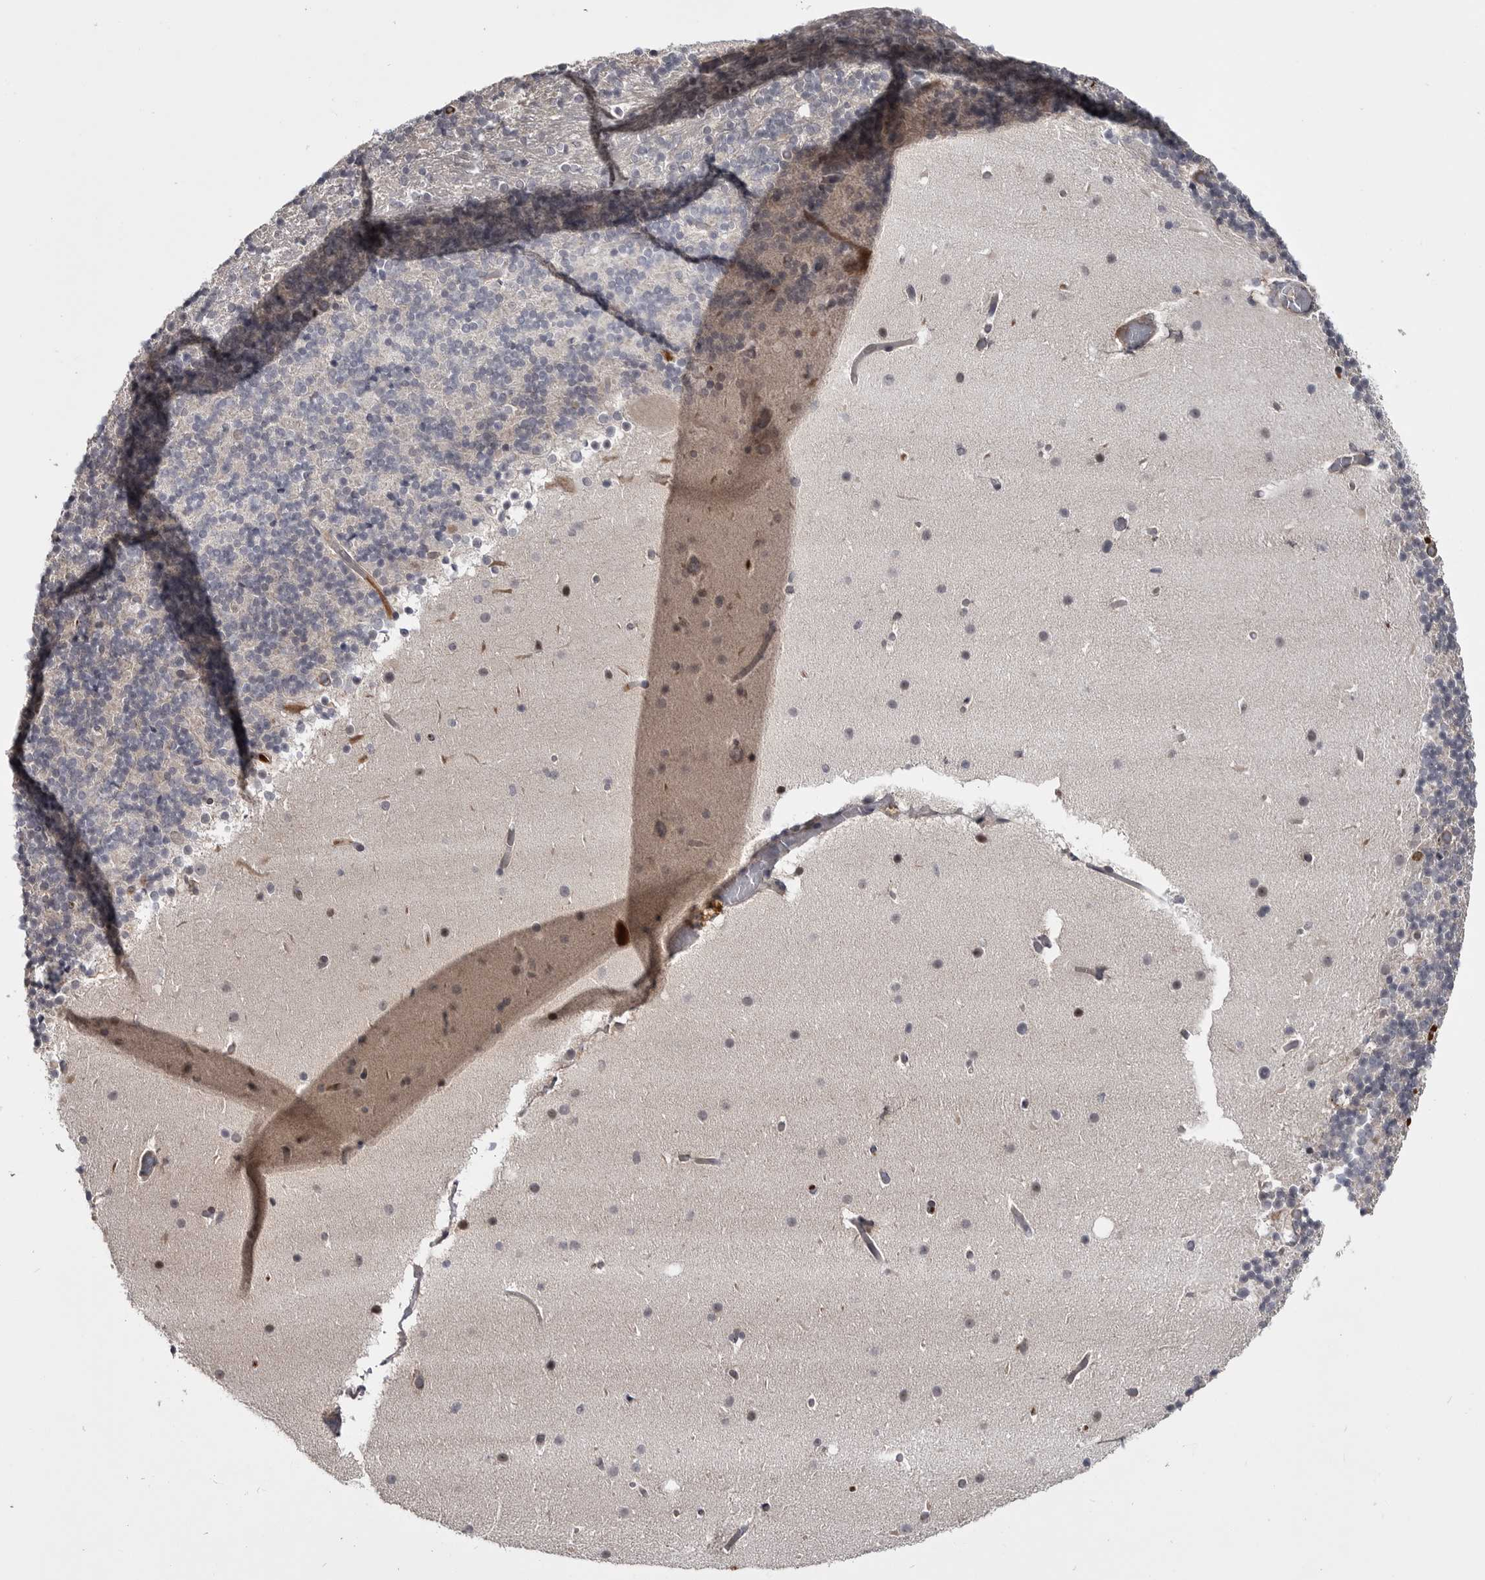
{"staining": {"intensity": "negative", "quantity": "none", "location": "none"}, "tissue": "cerebellum", "cell_type": "Cells in granular layer", "image_type": "normal", "snomed": [{"axis": "morphology", "description": "Normal tissue, NOS"}, {"axis": "topography", "description": "Cerebellum"}], "caption": "Cerebellum stained for a protein using immunohistochemistry (IHC) demonstrates no positivity cells in granular layer.", "gene": "ZNF277", "patient": {"sex": "male", "age": 57}}